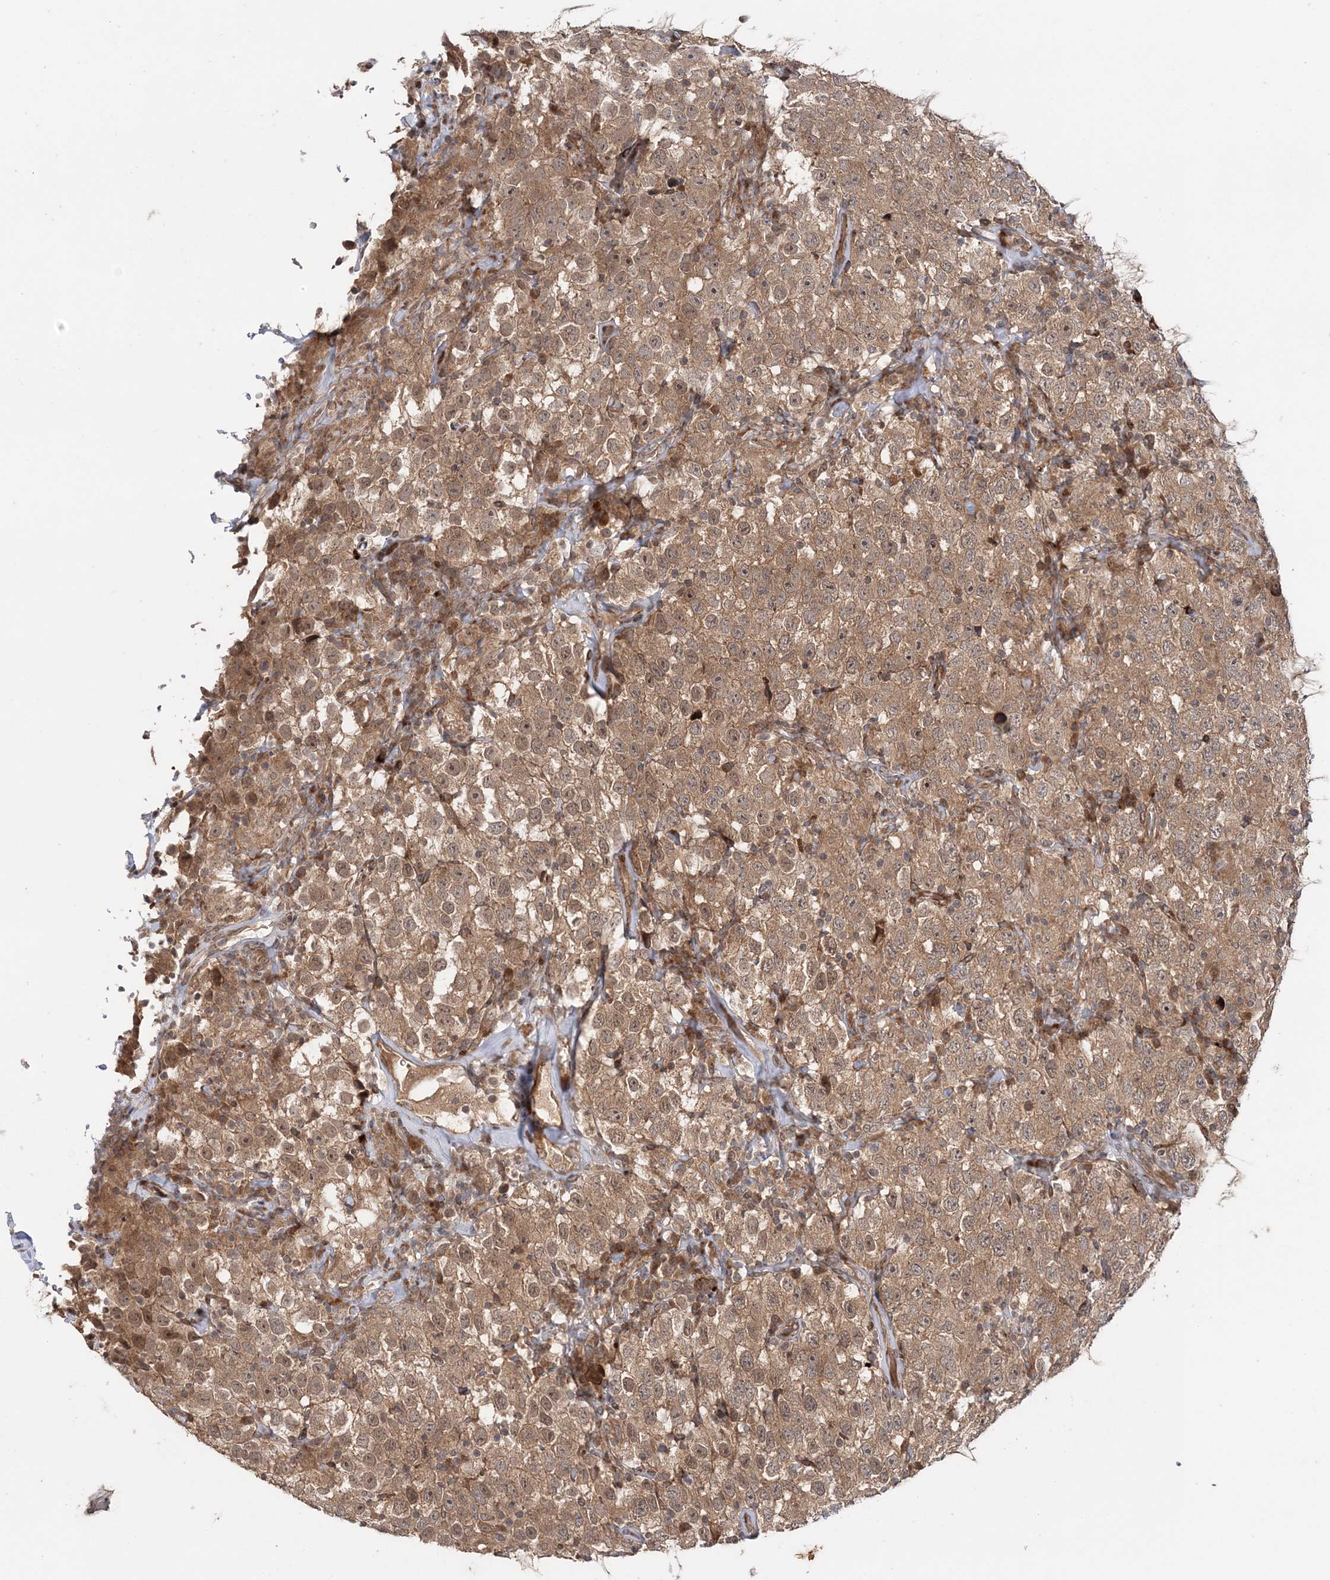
{"staining": {"intensity": "moderate", "quantity": ">75%", "location": "cytoplasmic/membranous,nuclear"}, "tissue": "testis cancer", "cell_type": "Tumor cells", "image_type": "cancer", "snomed": [{"axis": "morphology", "description": "Seminoma, NOS"}, {"axis": "topography", "description": "Testis"}], "caption": "There is medium levels of moderate cytoplasmic/membranous and nuclear staining in tumor cells of testis cancer, as demonstrated by immunohistochemical staining (brown color).", "gene": "UBTD2", "patient": {"sex": "male", "age": 41}}